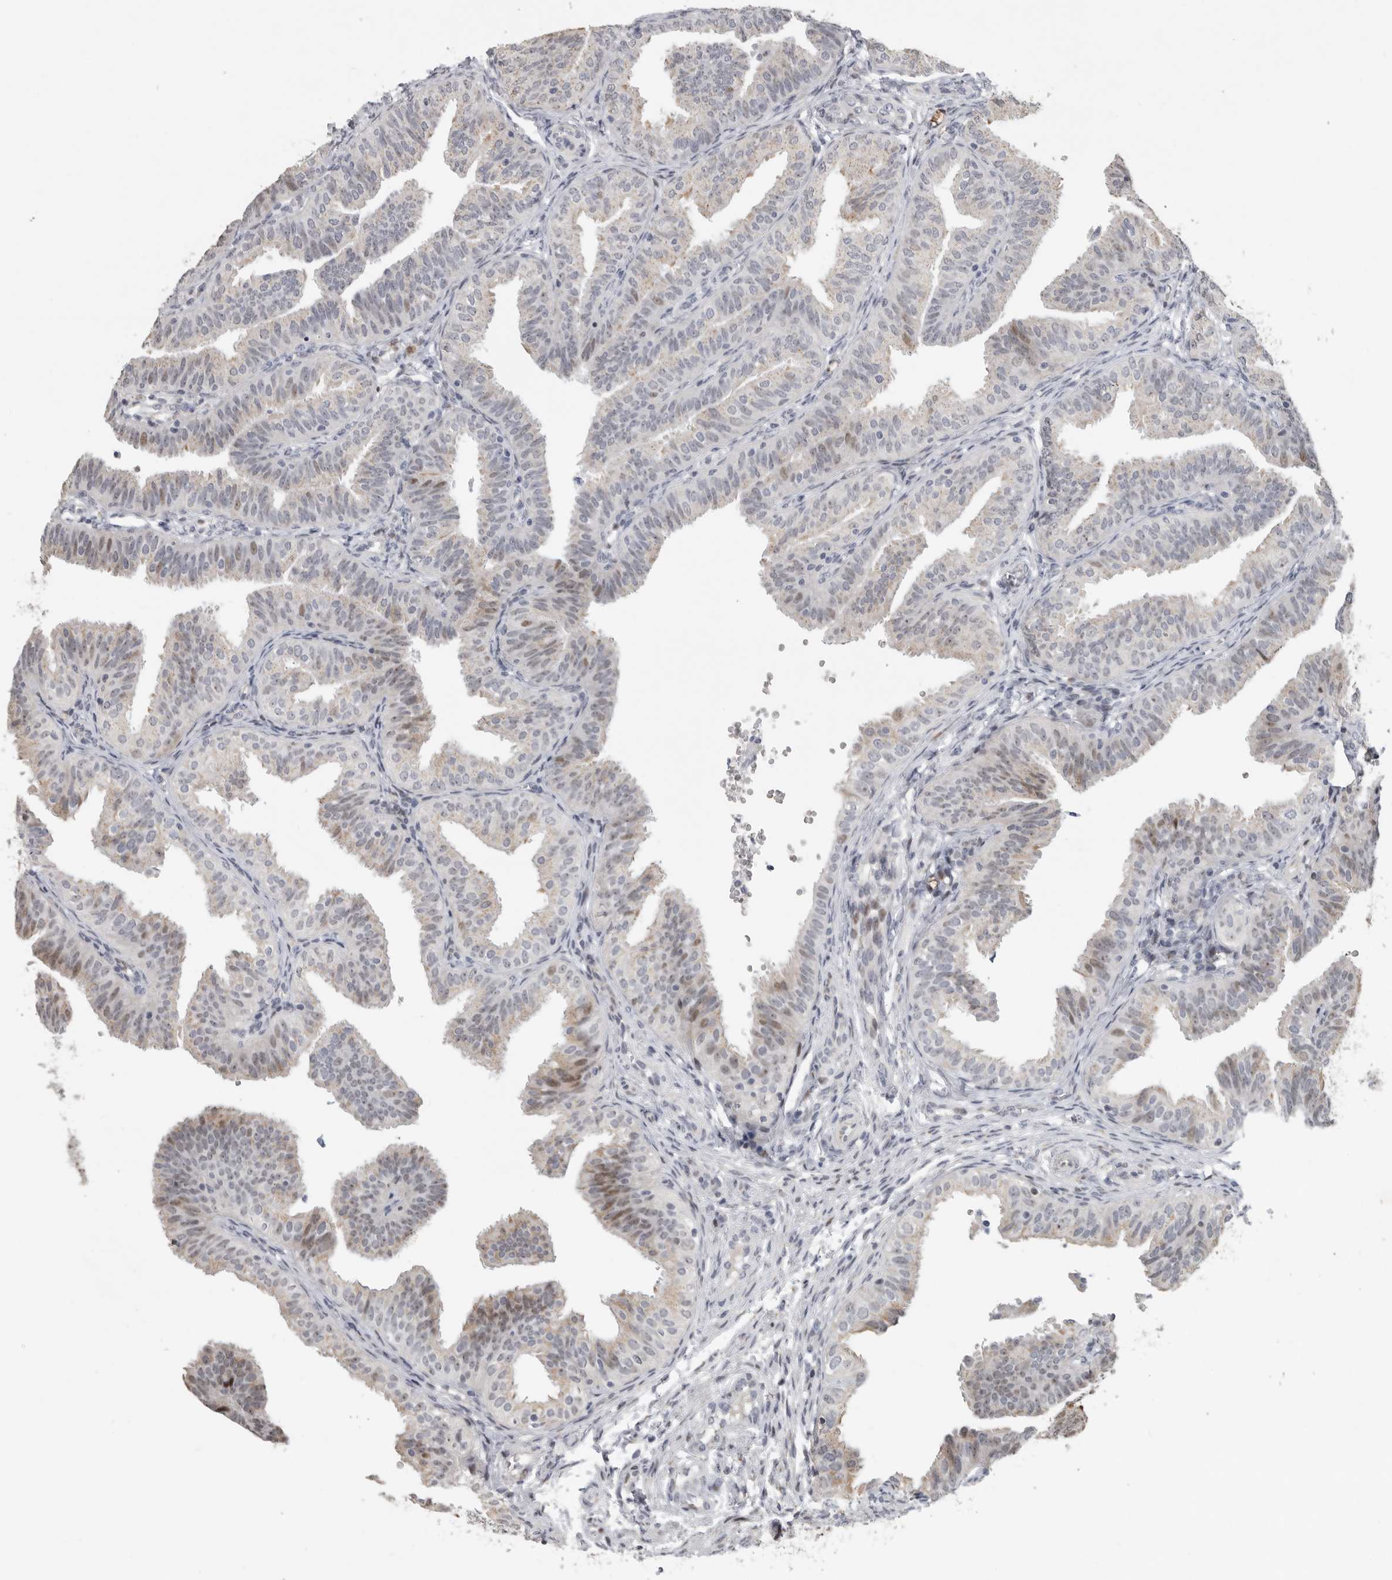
{"staining": {"intensity": "weak", "quantity": "25%-75%", "location": "cytoplasmic/membranous,nuclear"}, "tissue": "fallopian tube", "cell_type": "Glandular cells", "image_type": "normal", "snomed": [{"axis": "morphology", "description": "Normal tissue, NOS"}, {"axis": "topography", "description": "Fallopian tube"}], "caption": "A photomicrograph showing weak cytoplasmic/membranous,nuclear expression in approximately 25%-75% of glandular cells in normal fallopian tube, as visualized by brown immunohistochemical staining.", "gene": "PCMTD1", "patient": {"sex": "female", "age": 35}}